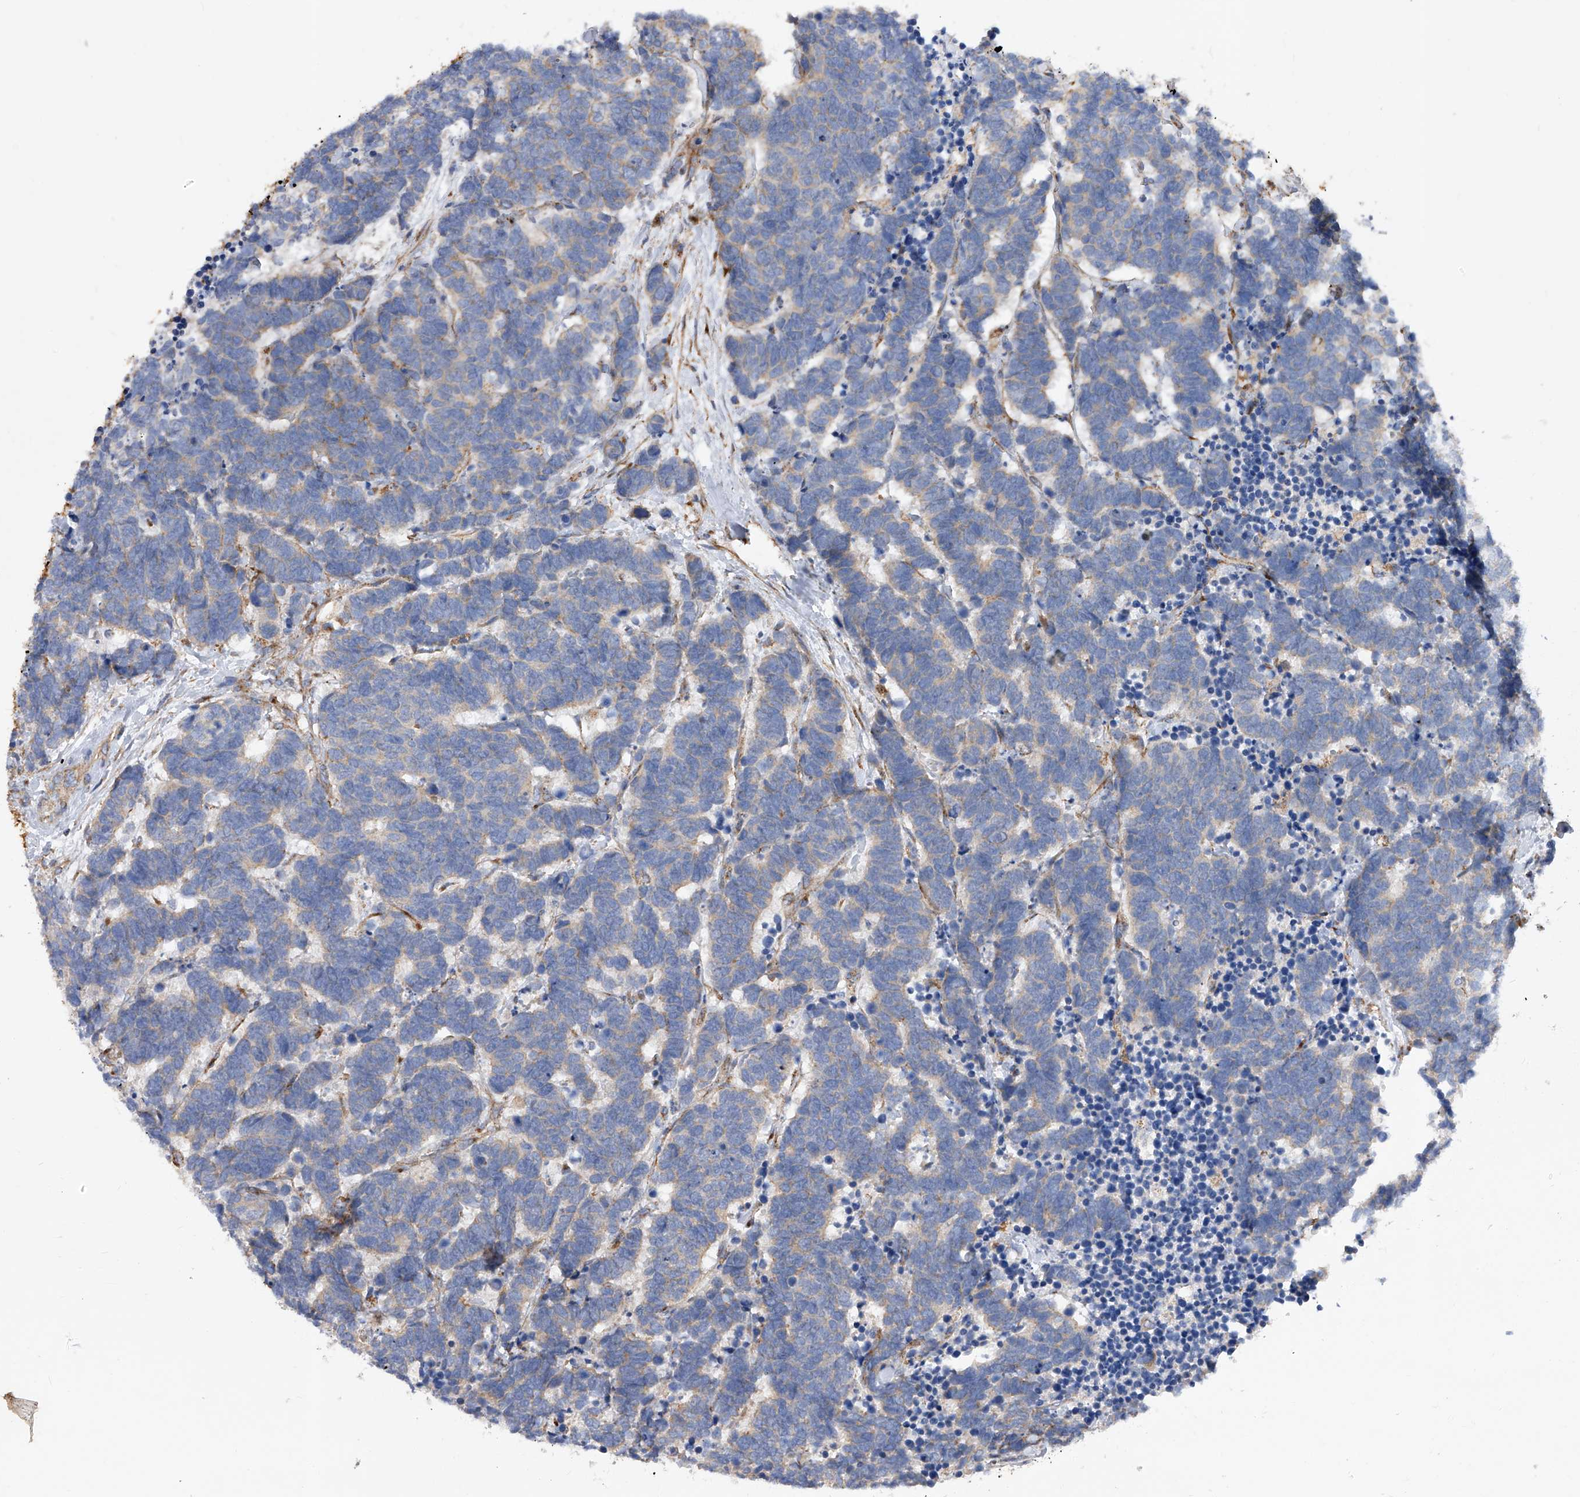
{"staining": {"intensity": "weak", "quantity": "25%-75%", "location": "cytoplasmic/membranous"}, "tissue": "carcinoid", "cell_type": "Tumor cells", "image_type": "cancer", "snomed": [{"axis": "morphology", "description": "Carcinoma, NOS"}, {"axis": "morphology", "description": "Carcinoid, malignant, NOS"}, {"axis": "topography", "description": "Urinary bladder"}], "caption": "The histopathology image reveals immunohistochemical staining of carcinoid. There is weak cytoplasmic/membranous staining is present in approximately 25%-75% of tumor cells. (DAB (3,3'-diaminobenzidine) = brown stain, brightfield microscopy at high magnification).", "gene": "PDSS2", "patient": {"sex": "male", "age": 57}}